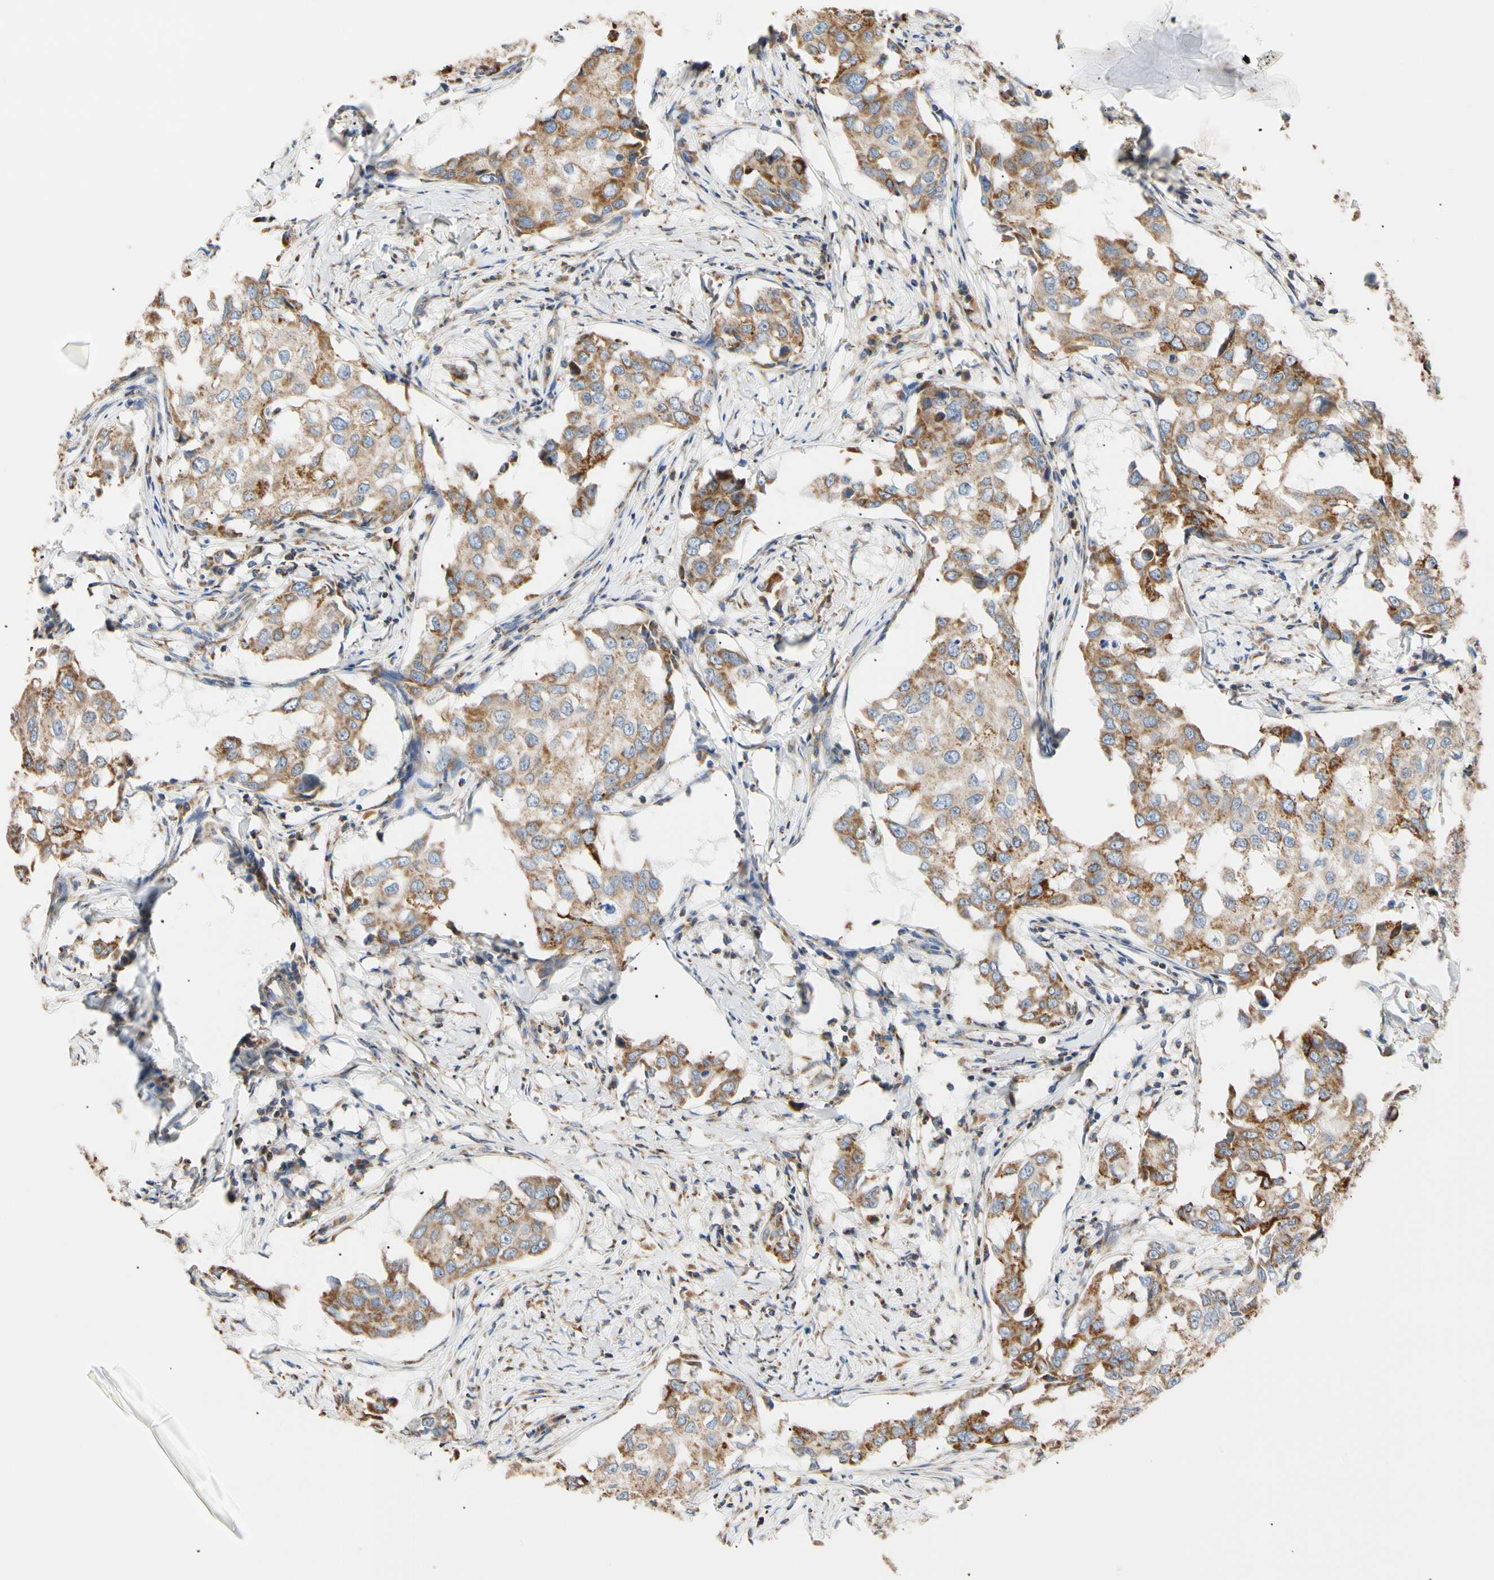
{"staining": {"intensity": "moderate", "quantity": ">75%", "location": "cytoplasmic/membranous"}, "tissue": "breast cancer", "cell_type": "Tumor cells", "image_type": "cancer", "snomed": [{"axis": "morphology", "description": "Duct carcinoma"}, {"axis": "topography", "description": "Breast"}], "caption": "The histopathology image reveals a brown stain indicating the presence of a protein in the cytoplasmic/membranous of tumor cells in breast invasive ductal carcinoma. (DAB IHC, brown staining for protein, blue staining for nuclei).", "gene": "PLGRKT", "patient": {"sex": "female", "age": 27}}